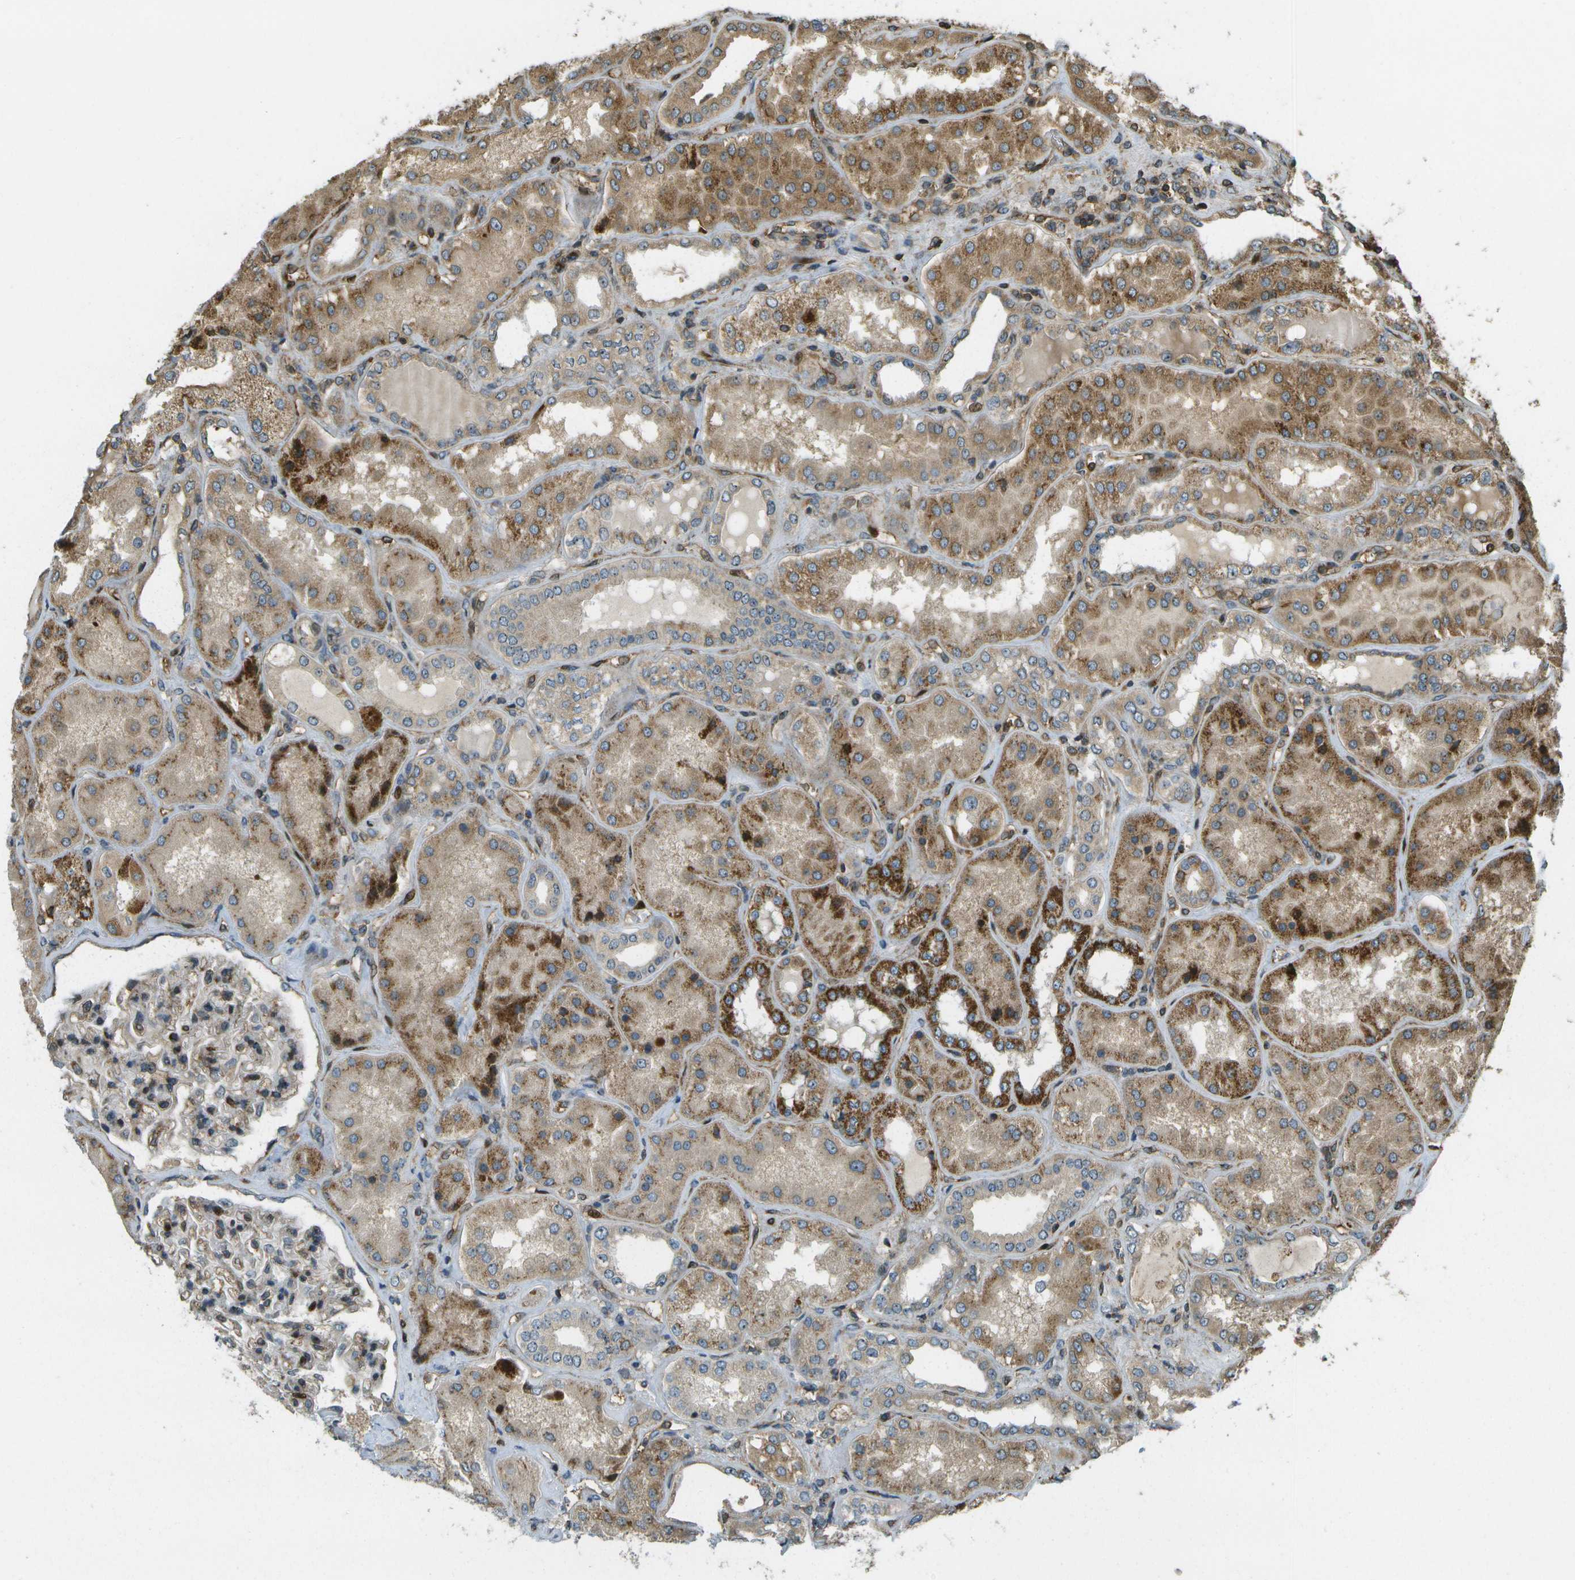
{"staining": {"intensity": "moderate", "quantity": "25%-75%", "location": "cytoplasmic/membranous"}, "tissue": "kidney", "cell_type": "Cells in glomeruli", "image_type": "normal", "snomed": [{"axis": "morphology", "description": "Normal tissue, NOS"}, {"axis": "topography", "description": "Kidney"}], "caption": "A brown stain highlights moderate cytoplasmic/membranous positivity of a protein in cells in glomeruli of unremarkable kidney.", "gene": "LRP12", "patient": {"sex": "female", "age": 56}}